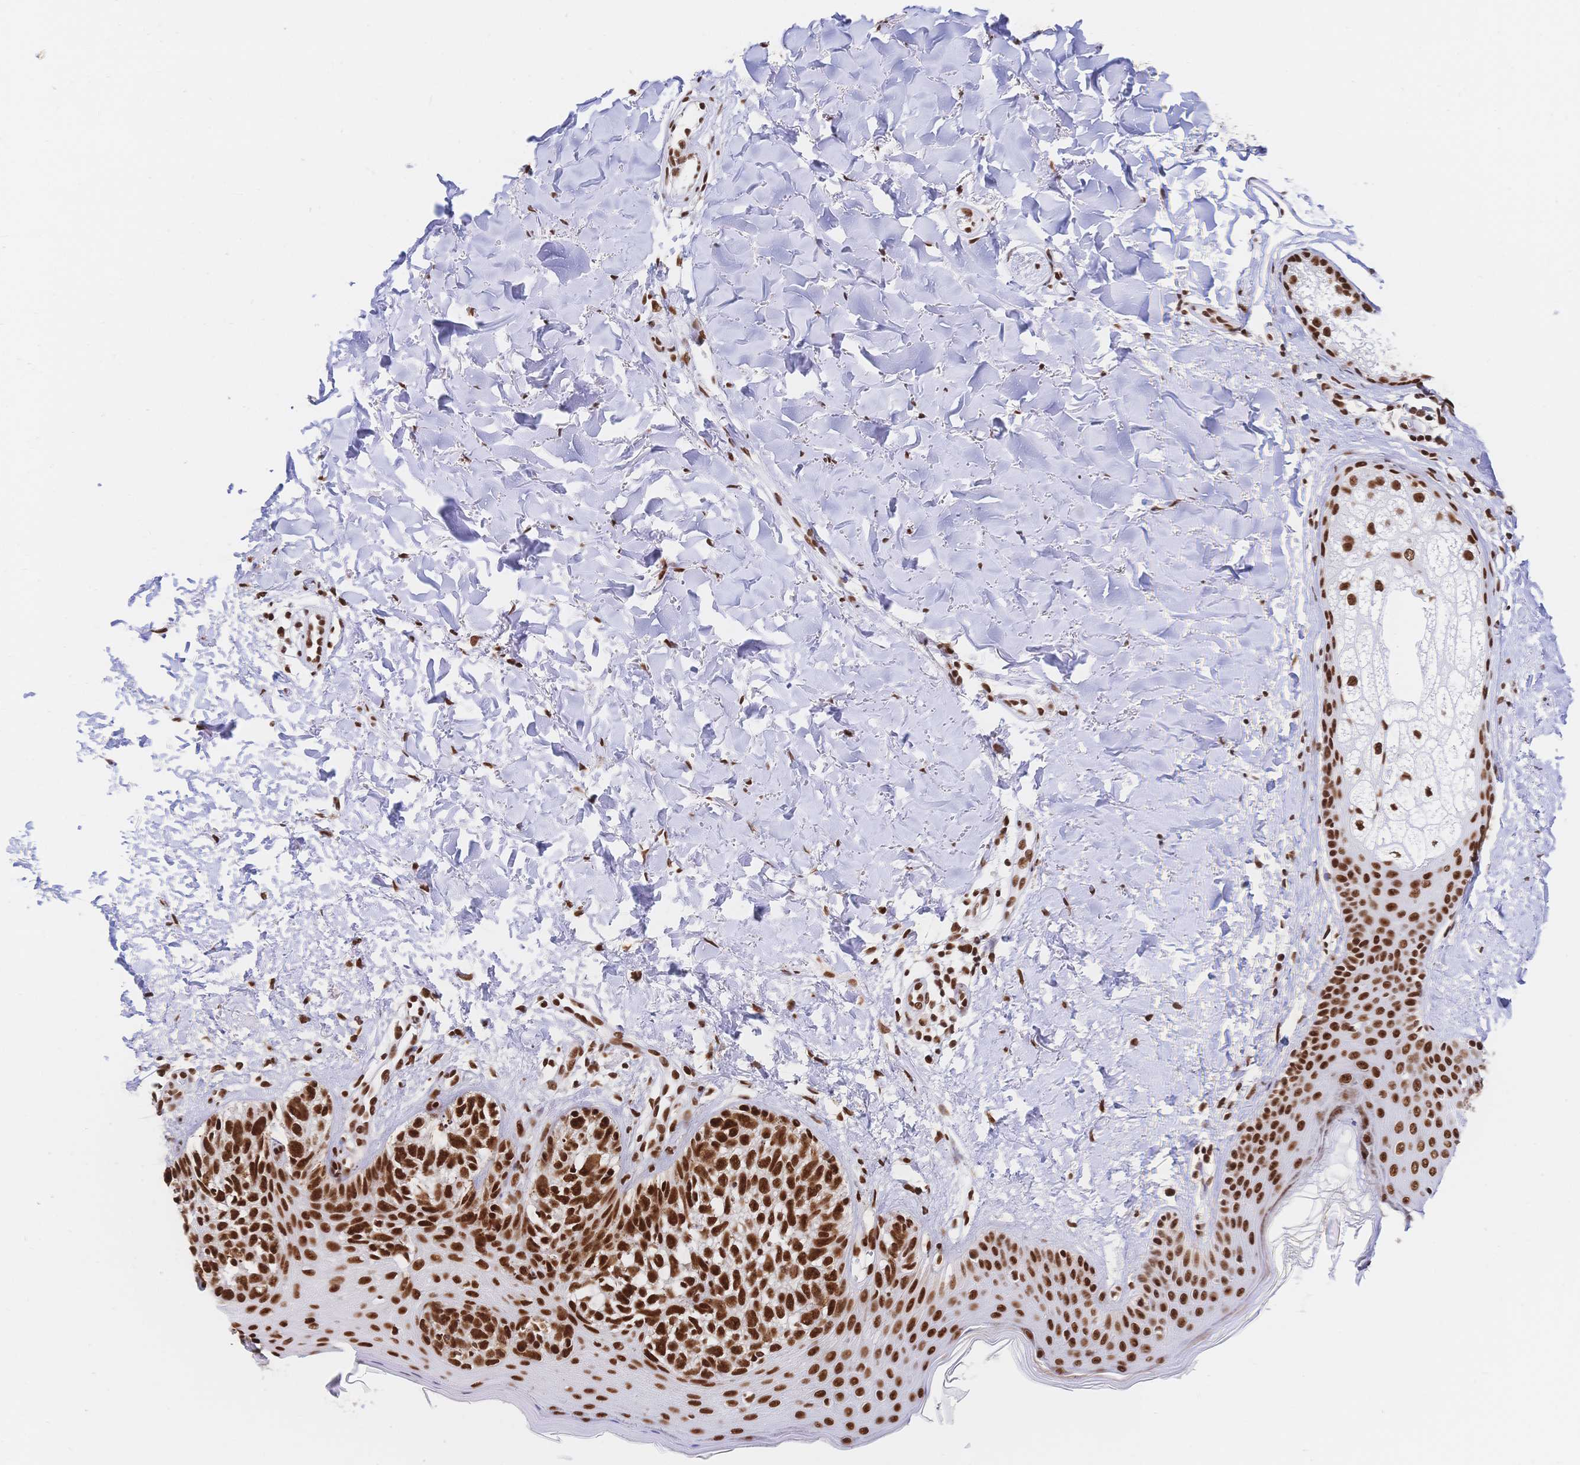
{"staining": {"intensity": "strong", "quantity": ">75%", "location": "nuclear"}, "tissue": "skin cancer", "cell_type": "Tumor cells", "image_type": "cancer", "snomed": [{"axis": "morphology", "description": "Basal cell carcinoma"}, {"axis": "topography", "description": "Skin"}], "caption": "This is an image of immunohistochemistry (IHC) staining of skin basal cell carcinoma, which shows strong expression in the nuclear of tumor cells.", "gene": "SRSF1", "patient": {"sex": "female", "age": 45}}